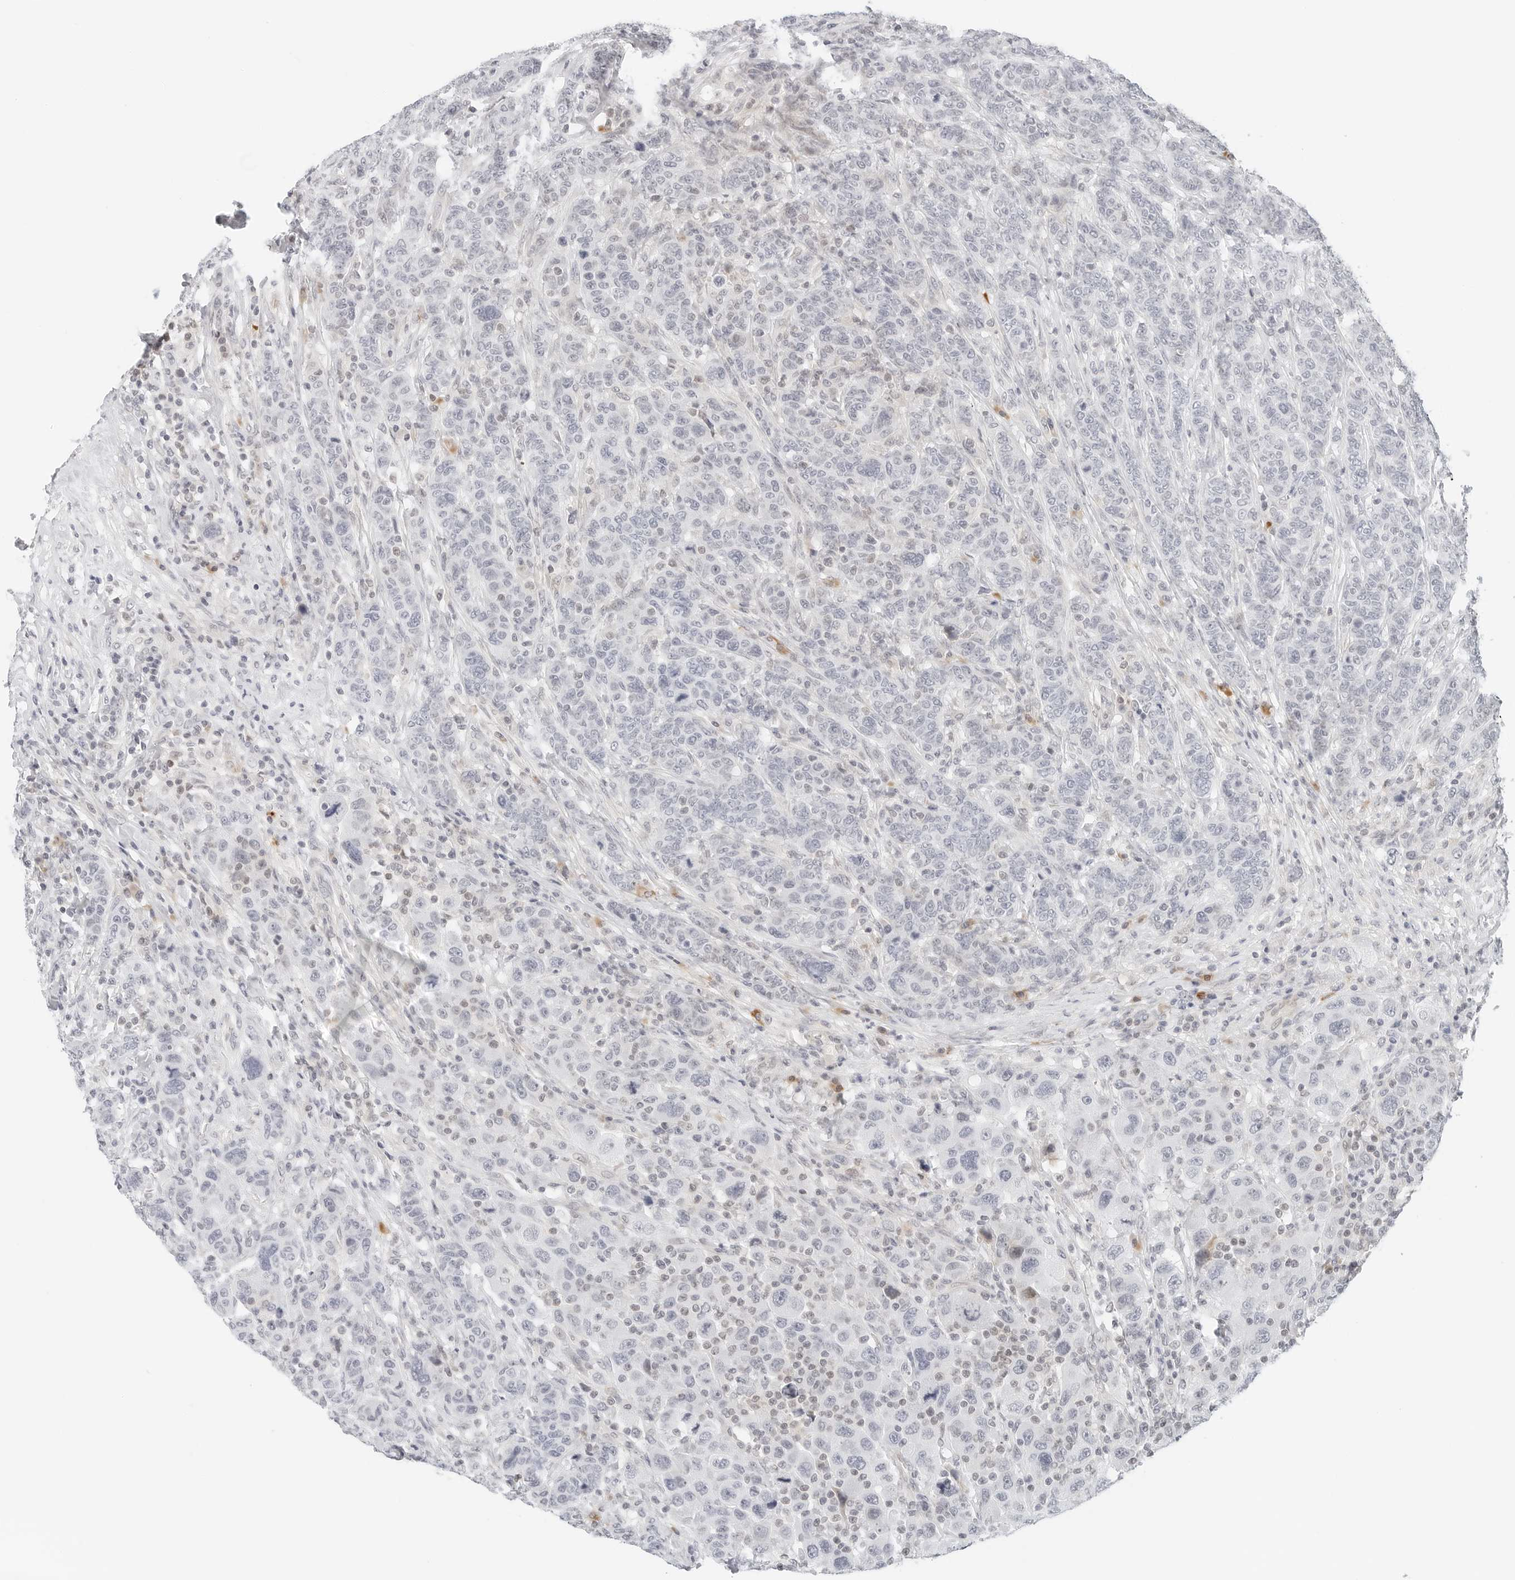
{"staining": {"intensity": "negative", "quantity": "none", "location": "none"}, "tissue": "breast cancer", "cell_type": "Tumor cells", "image_type": "cancer", "snomed": [{"axis": "morphology", "description": "Duct carcinoma"}, {"axis": "topography", "description": "Breast"}], "caption": "High magnification brightfield microscopy of breast cancer (invasive ductal carcinoma) stained with DAB (3,3'-diaminobenzidine) (brown) and counterstained with hematoxylin (blue): tumor cells show no significant staining. (Stains: DAB immunohistochemistry with hematoxylin counter stain, Microscopy: brightfield microscopy at high magnification).", "gene": "PARP10", "patient": {"sex": "female", "age": 37}}